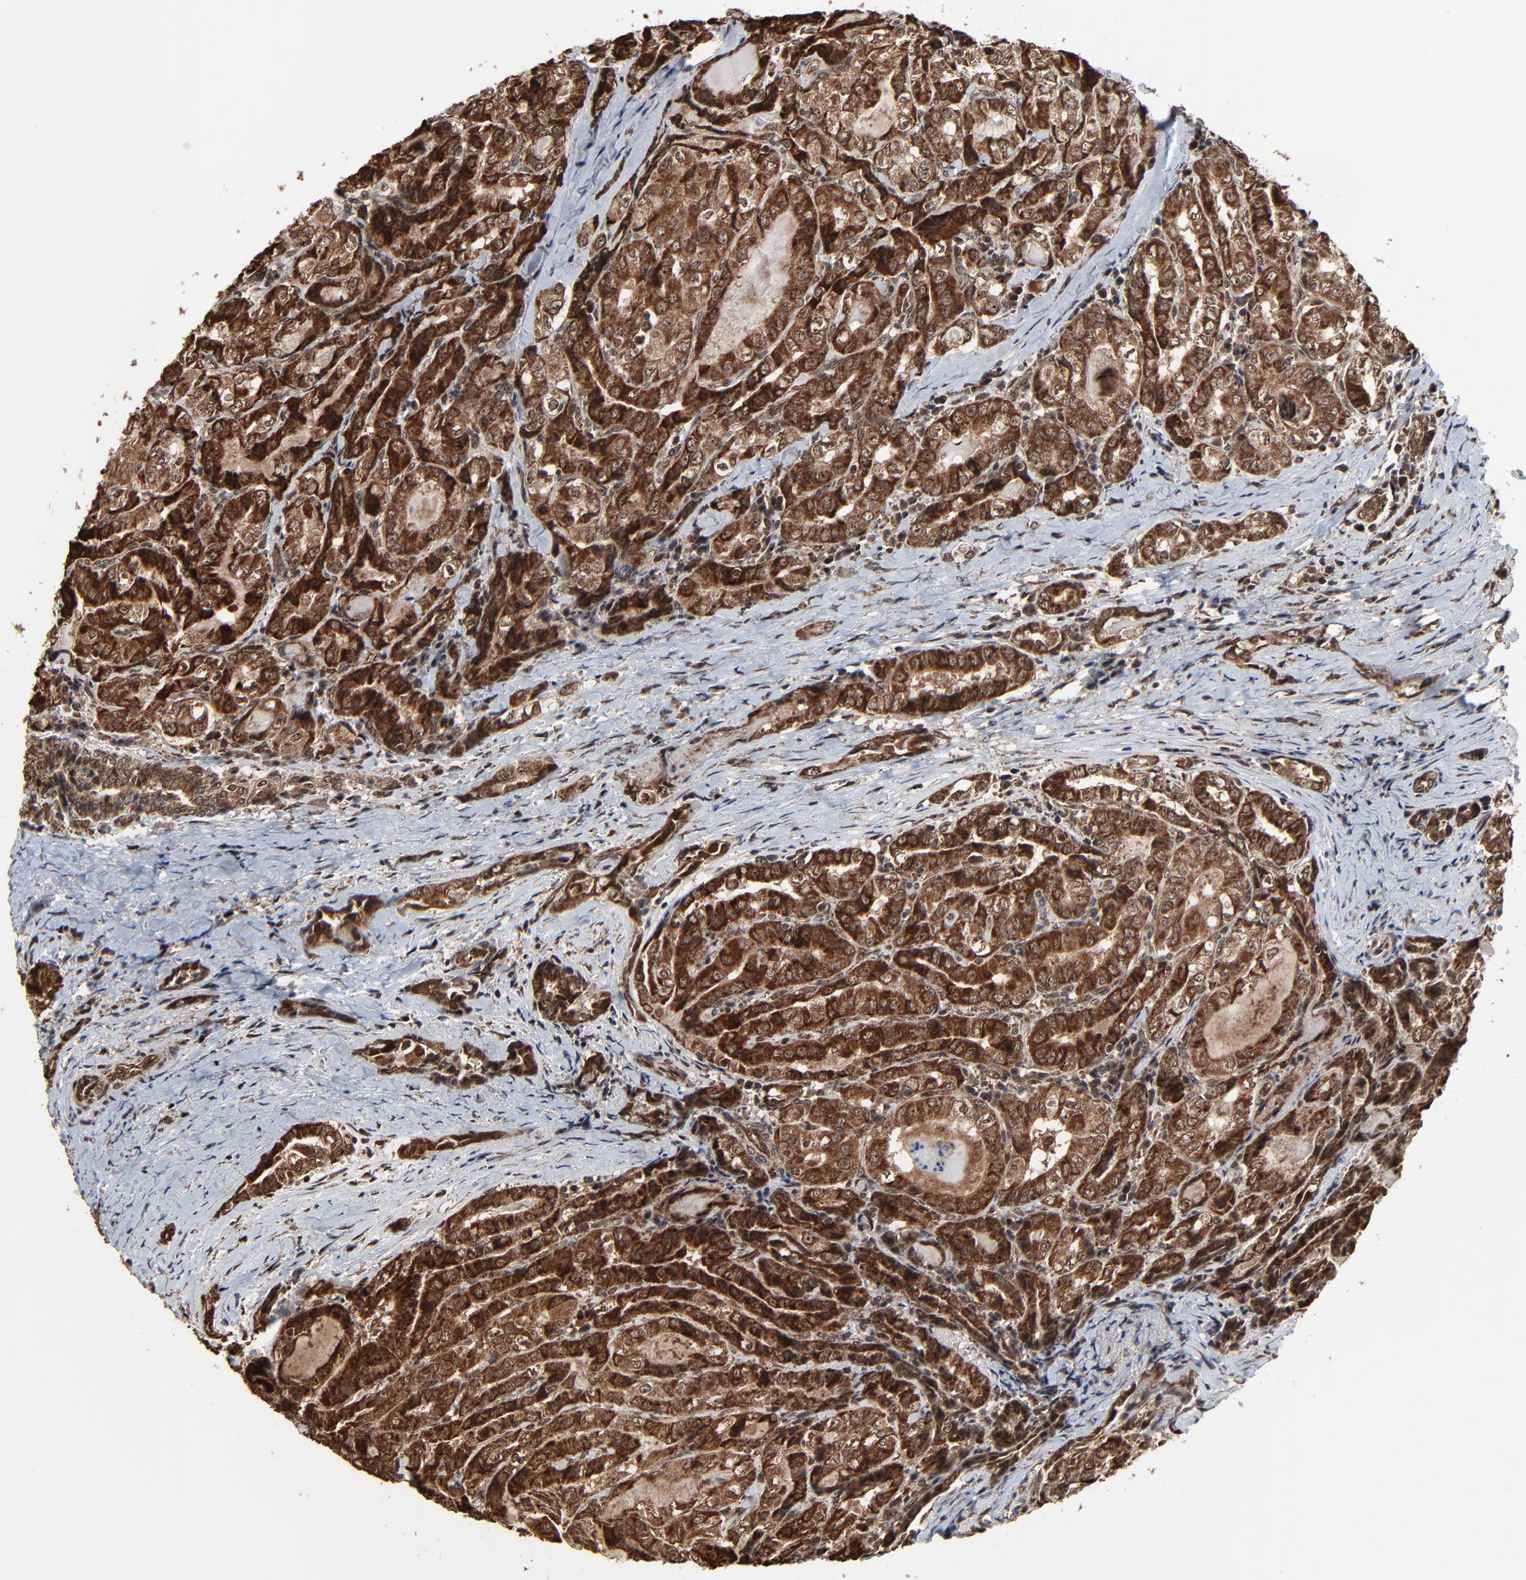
{"staining": {"intensity": "strong", "quantity": ">75%", "location": "cytoplasmic/membranous,nuclear"}, "tissue": "thyroid cancer", "cell_type": "Tumor cells", "image_type": "cancer", "snomed": [{"axis": "morphology", "description": "Papillary adenocarcinoma, NOS"}, {"axis": "topography", "description": "Thyroid gland"}], "caption": "Protein expression analysis of human thyroid cancer (papillary adenocarcinoma) reveals strong cytoplasmic/membranous and nuclear staining in about >75% of tumor cells.", "gene": "RHOJ", "patient": {"sex": "female", "age": 71}}